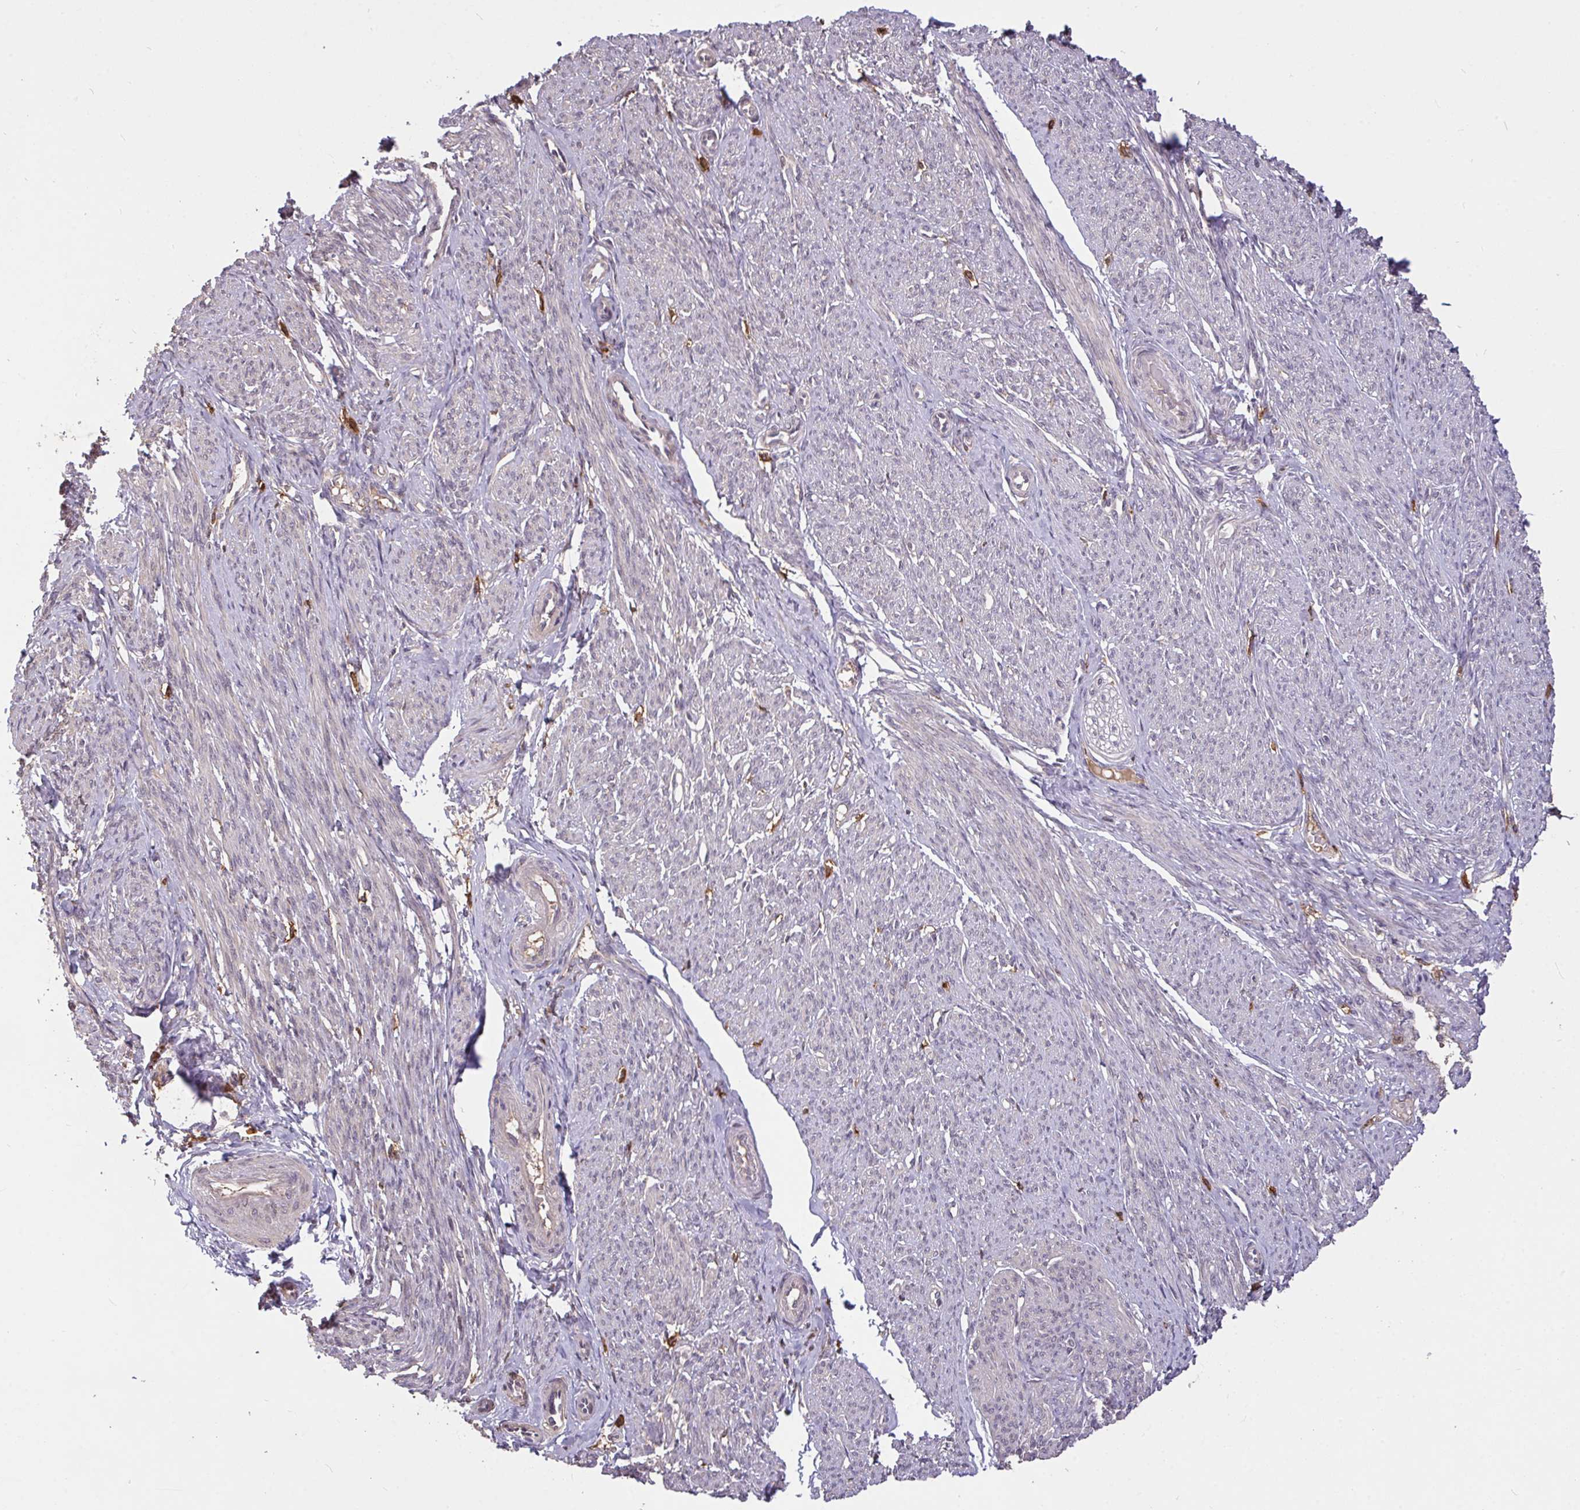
{"staining": {"intensity": "weak", "quantity": "<25%", "location": "cytoplasmic/membranous"}, "tissue": "smooth muscle", "cell_type": "Smooth muscle cells", "image_type": "normal", "snomed": [{"axis": "morphology", "description": "Normal tissue, NOS"}, {"axis": "topography", "description": "Smooth muscle"}], "caption": "Human smooth muscle stained for a protein using IHC reveals no staining in smooth muscle cells.", "gene": "FCER1A", "patient": {"sex": "female", "age": 65}}